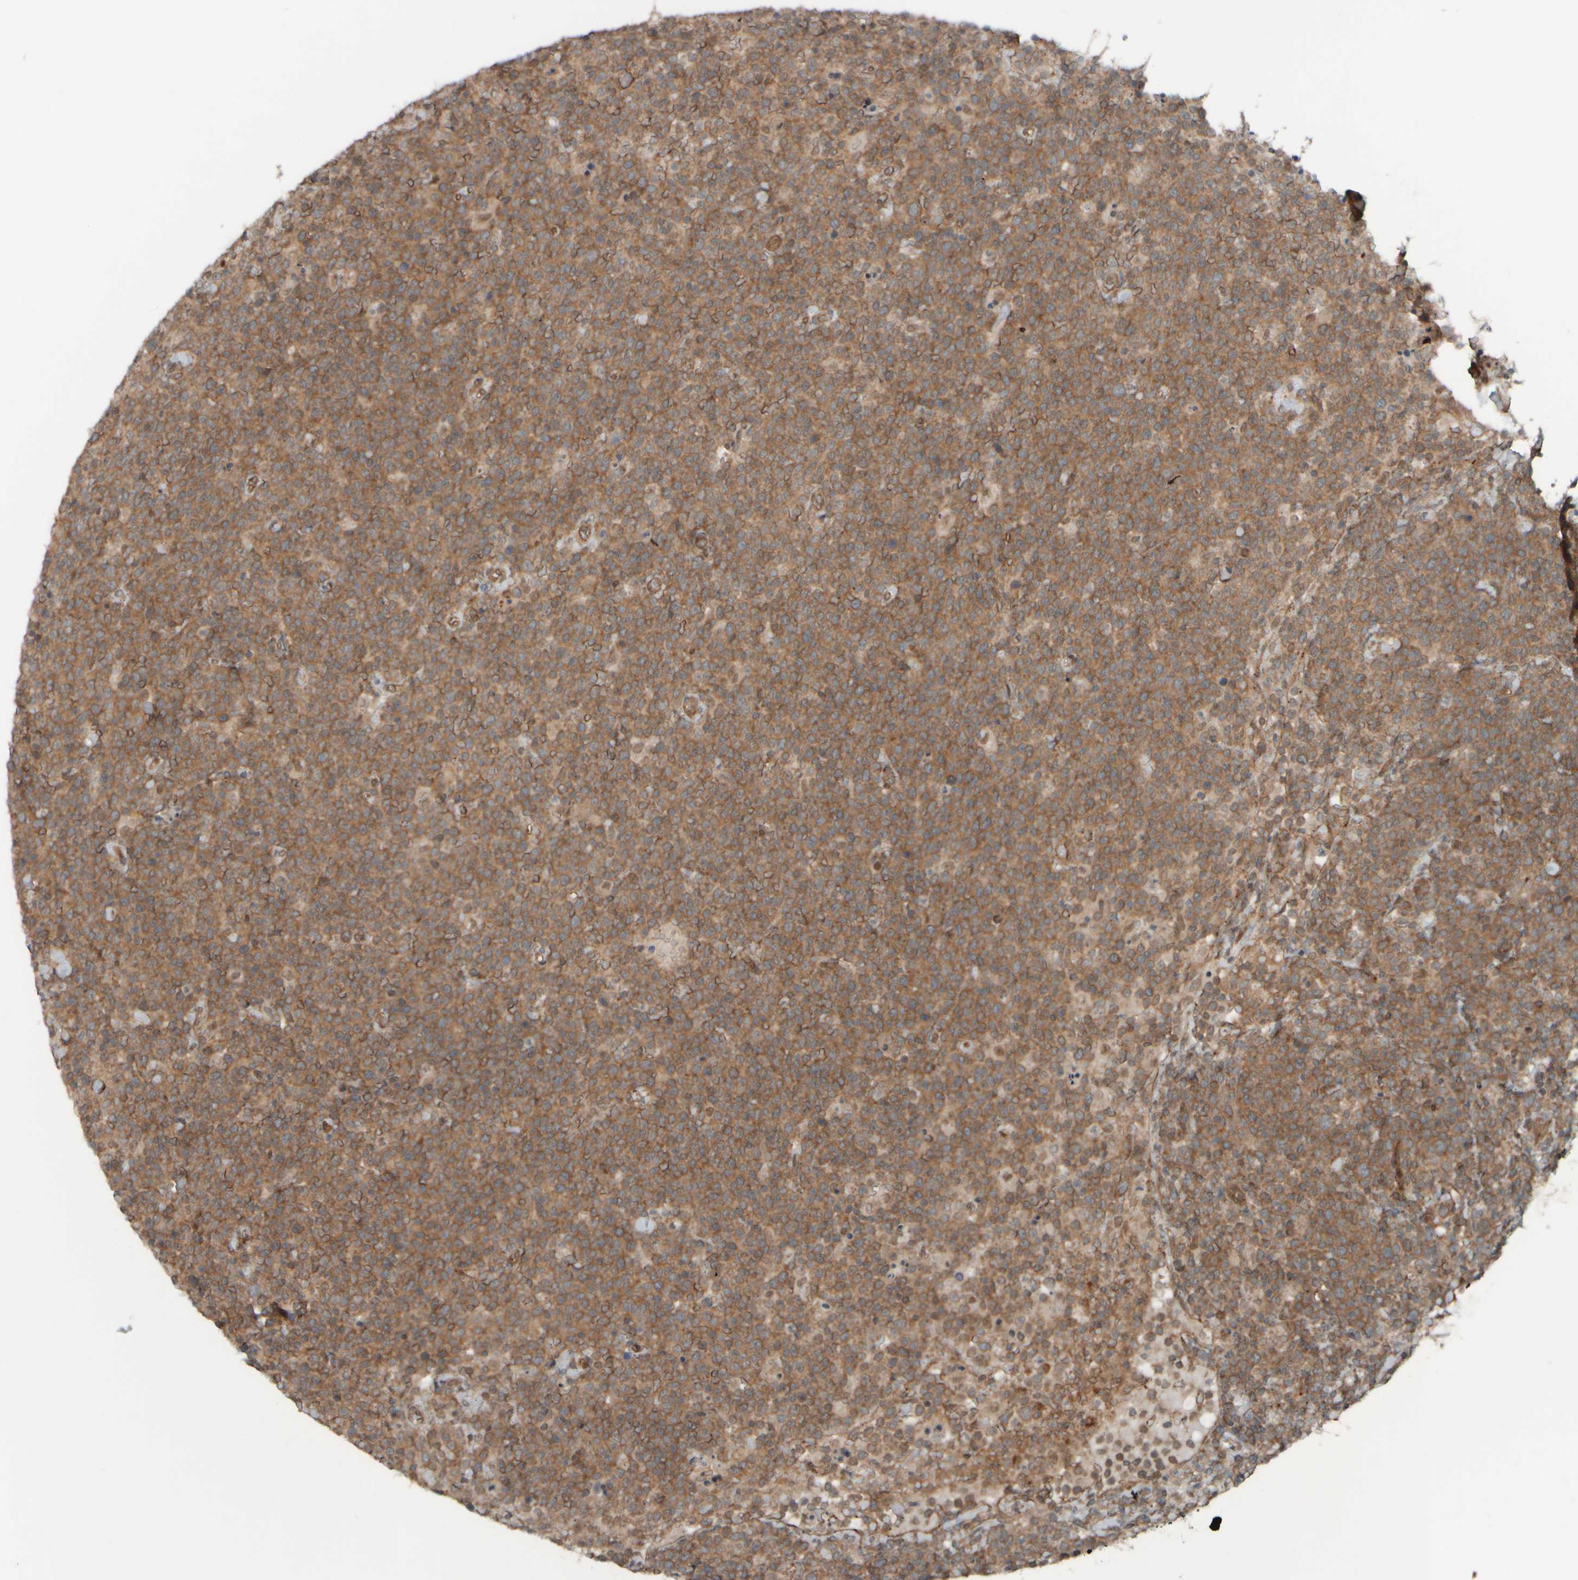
{"staining": {"intensity": "moderate", "quantity": ">75%", "location": "cytoplasmic/membranous"}, "tissue": "lymphoma", "cell_type": "Tumor cells", "image_type": "cancer", "snomed": [{"axis": "morphology", "description": "Malignant lymphoma, non-Hodgkin's type, High grade"}, {"axis": "topography", "description": "Lymph node"}], "caption": "Lymphoma stained with a brown dye exhibits moderate cytoplasmic/membranous positive staining in approximately >75% of tumor cells.", "gene": "GIGYF1", "patient": {"sex": "male", "age": 61}}